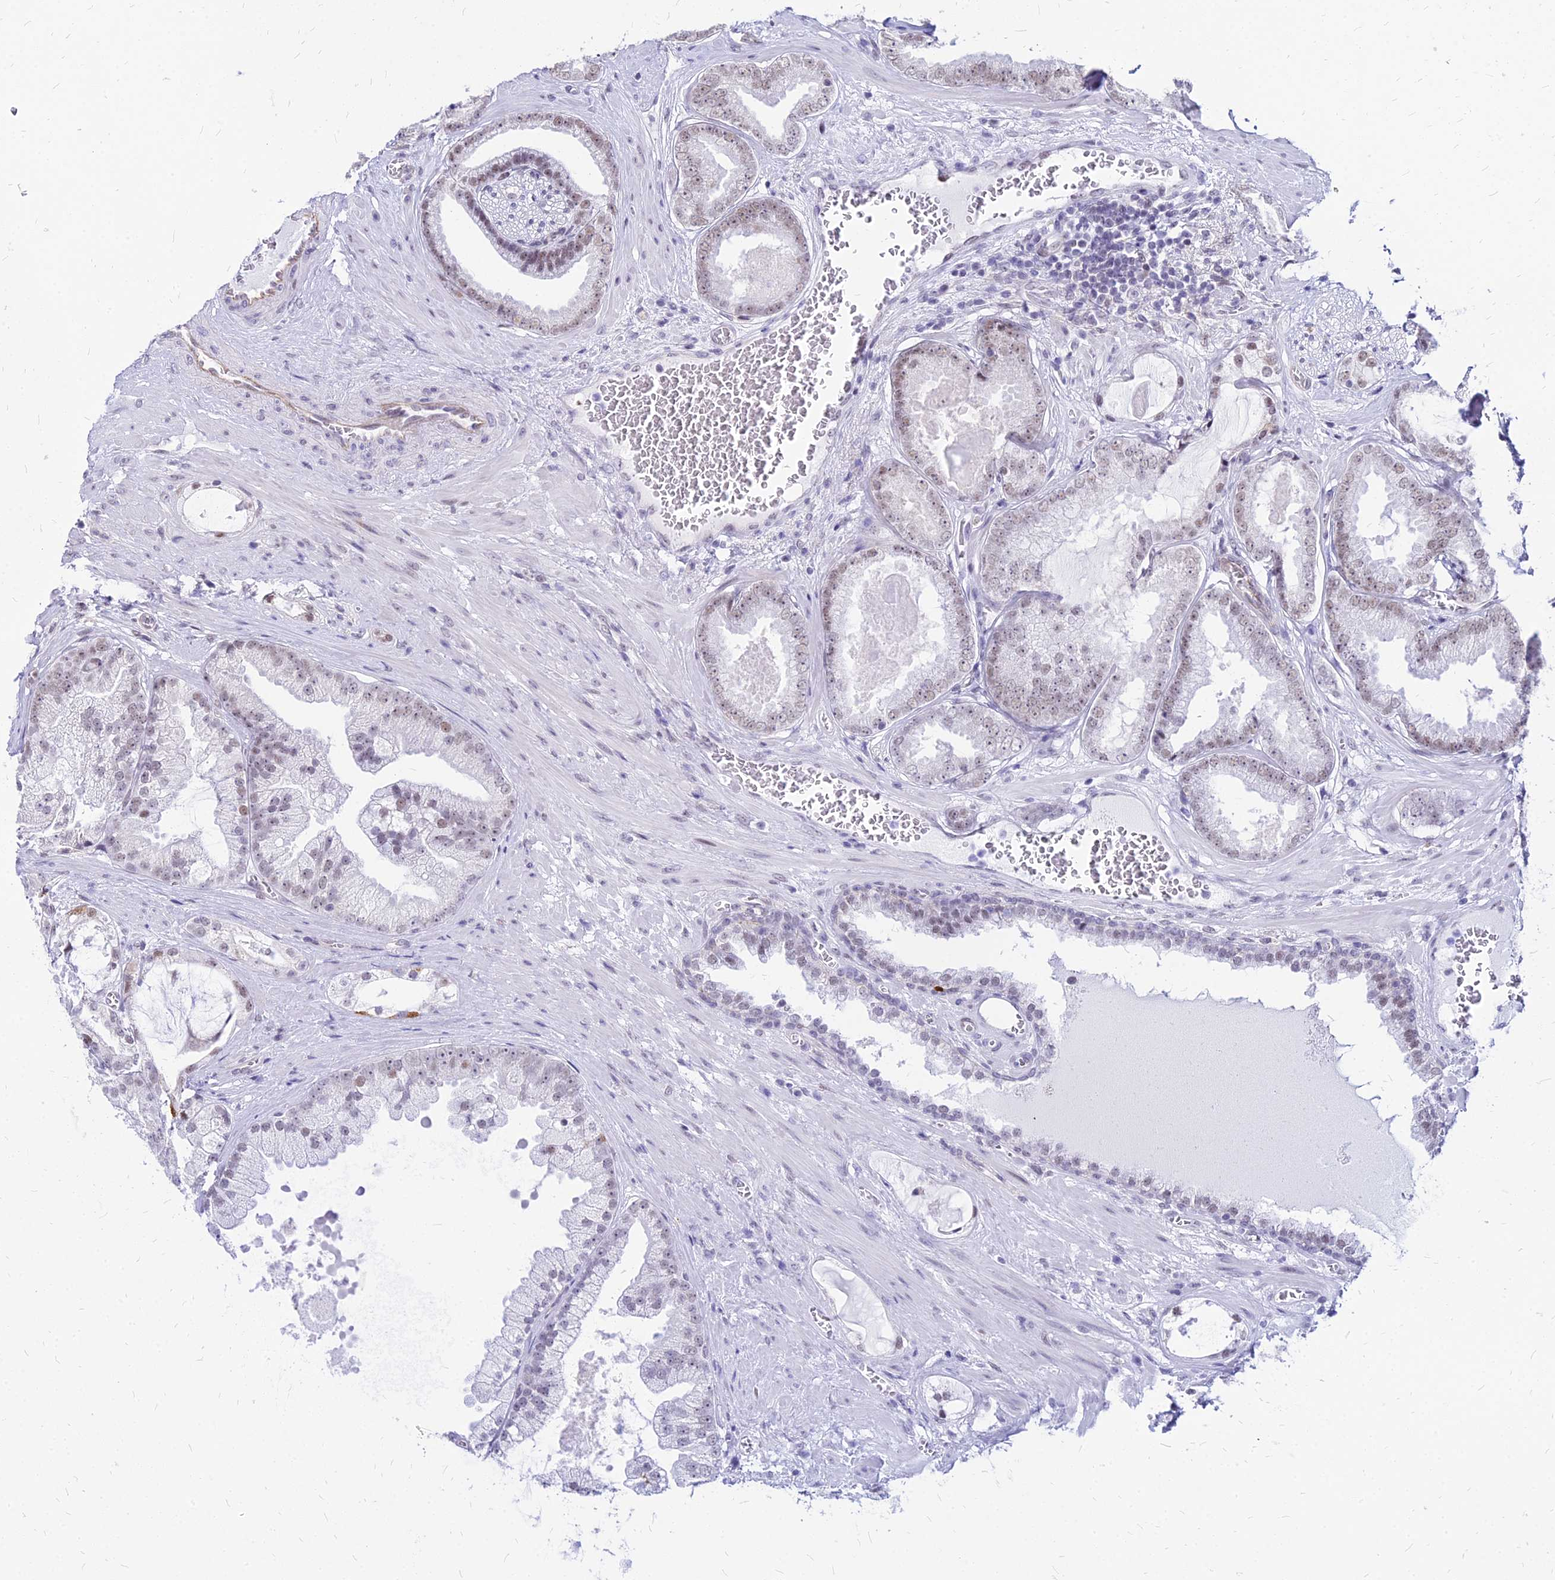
{"staining": {"intensity": "moderate", "quantity": "<25%", "location": "nuclear"}, "tissue": "prostate cancer", "cell_type": "Tumor cells", "image_type": "cancer", "snomed": [{"axis": "morphology", "description": "Adenocarcinoma, Low grade"}, {"axis": "topography", "description": "Prostate"}], "caption": "Protein expression analysis of prostate cancer (adenocarcinoma (low-grade)) shows moderate nuclear expression in about <25% of tumor cells.", "gene": "FDX2", "patient": {"sex": "male", "age": 57}}